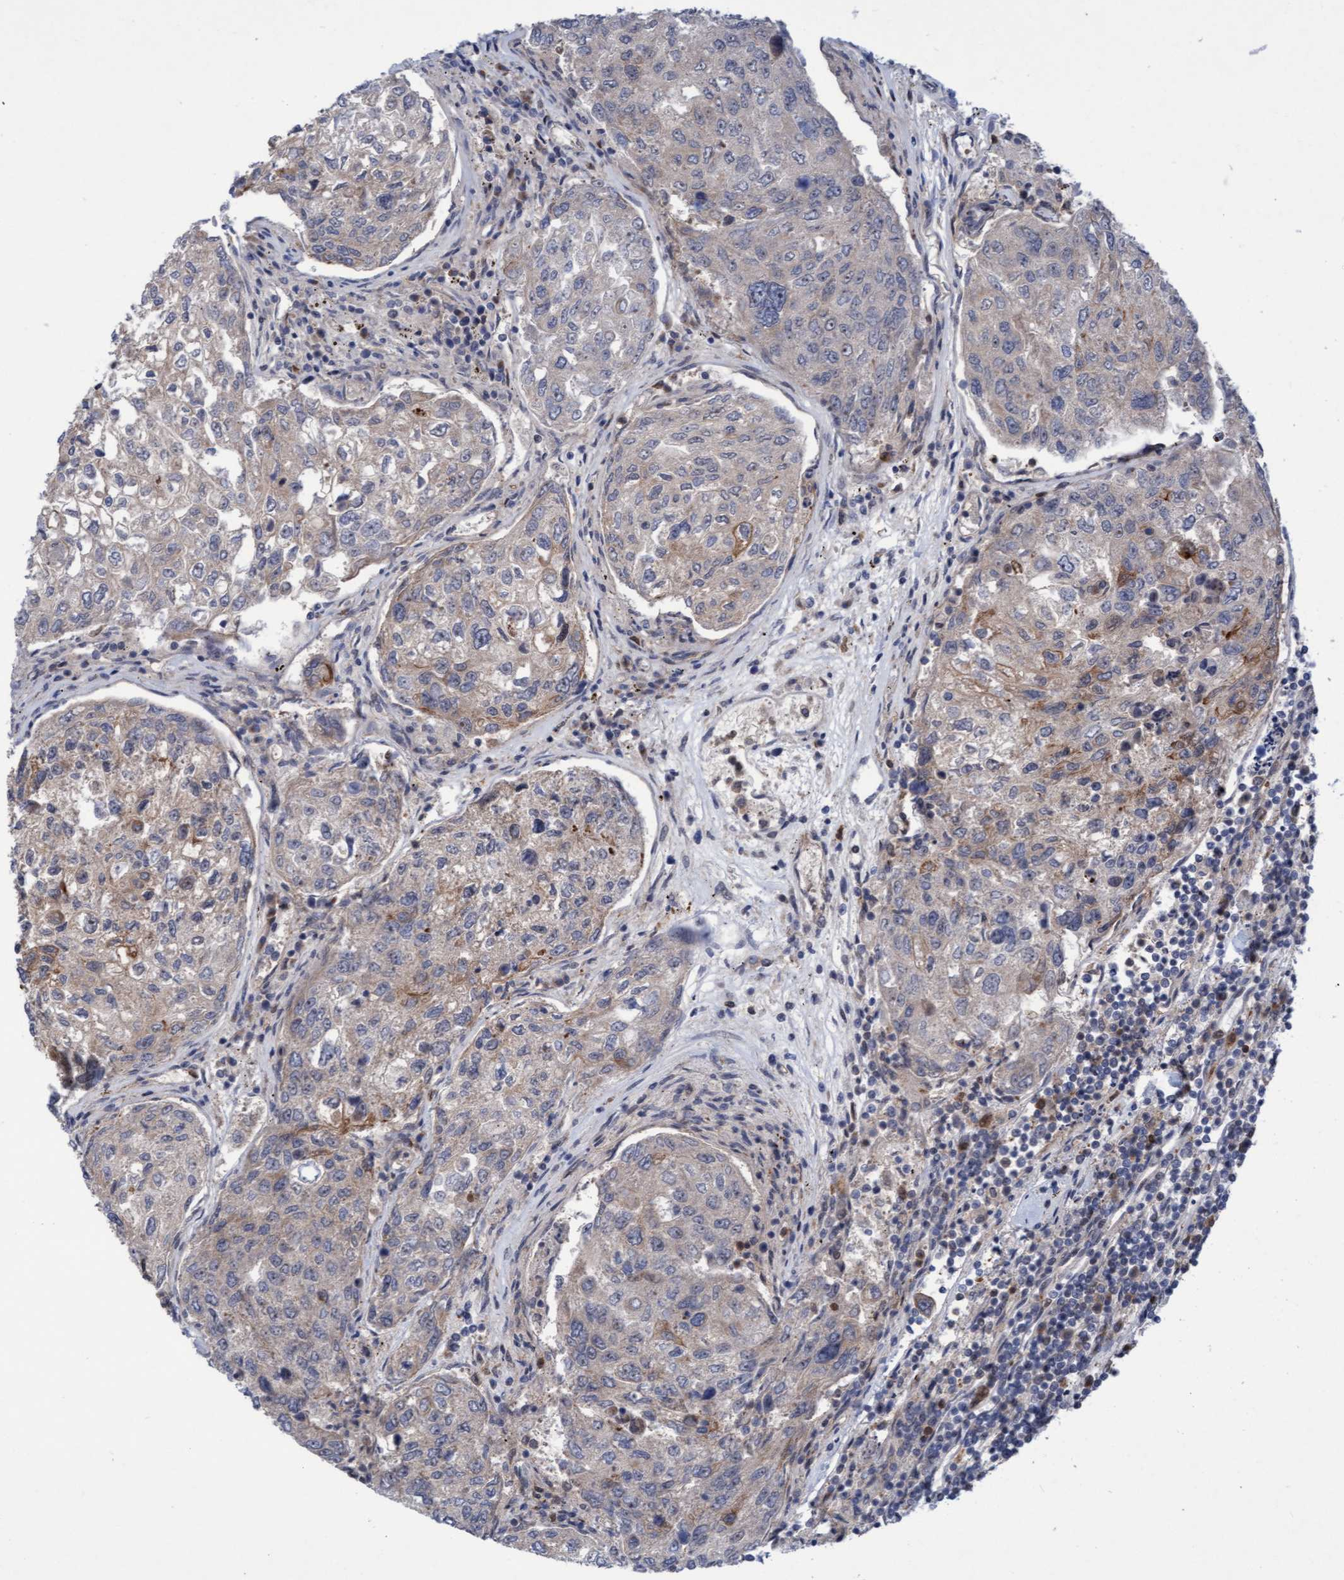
{"staining": {"intensity": "weak", "quantity": "25%-75%", "location": "cytoplasmic/membranous"}, "tissue": "urothelial cancer", "cell_type": "Tumor cells", "image_type": "cancer", "snomed": [{"axis": "morphology", "description": "Urothelial carcinoma, High grade"}, {"axis": "topography", "description": "Lymph node"}, {"axis": "topography", "description": "Urinary bladder"}], "caption": "IHC histopathology image of urothelial carcinoma (high-grade) stained for a protein (brown), which demonstrates low levels of weak cytoplasmic/membranous staining in about 25%-75% of tumor cells.", "gene": "RAP1GAP2", "patient": {"sex": "male", "age": 51}}